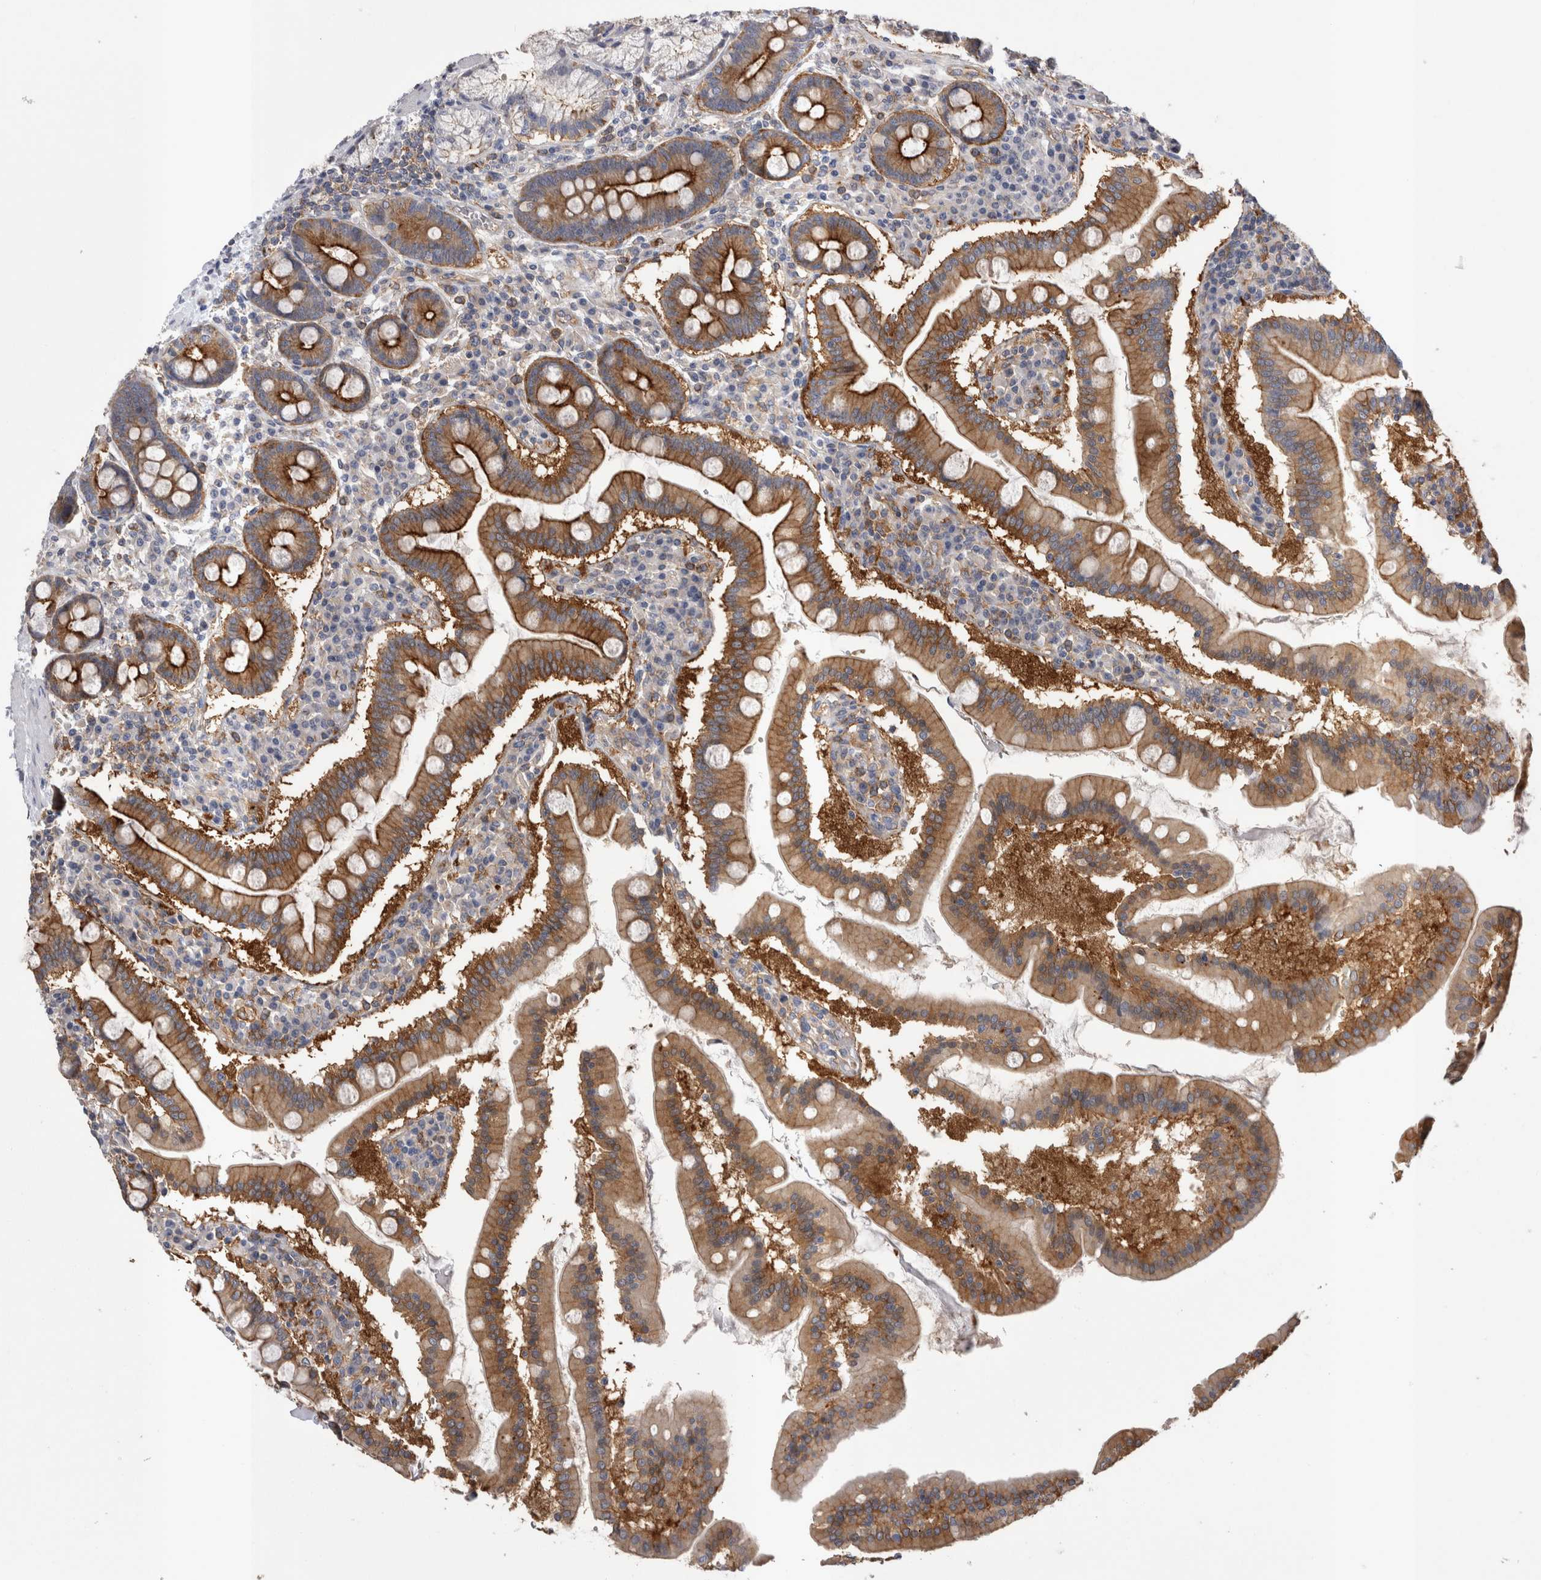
{"staining": {"intensity": "strong", "quantity": ">75%", "location": "cytoplasmic/membranous"}, "tissue": "duodenum", "cell_type": "Glandular cells", "image_type": "normal", "snomed": [{"axis": "morphology", "description": "Normal tissue, NOS"}, {"axis": "topography", "description": "Duodenum"}], "caption": "Duodenum stained for a protein demonstrates strong cytoplasmic/membranous positivity in glandular cells. (DAB = brown stain, brightfield microscopy at high magnification).", "gene": "RAB11FIP1", "patient": {"sex": "male", "age": 50}}